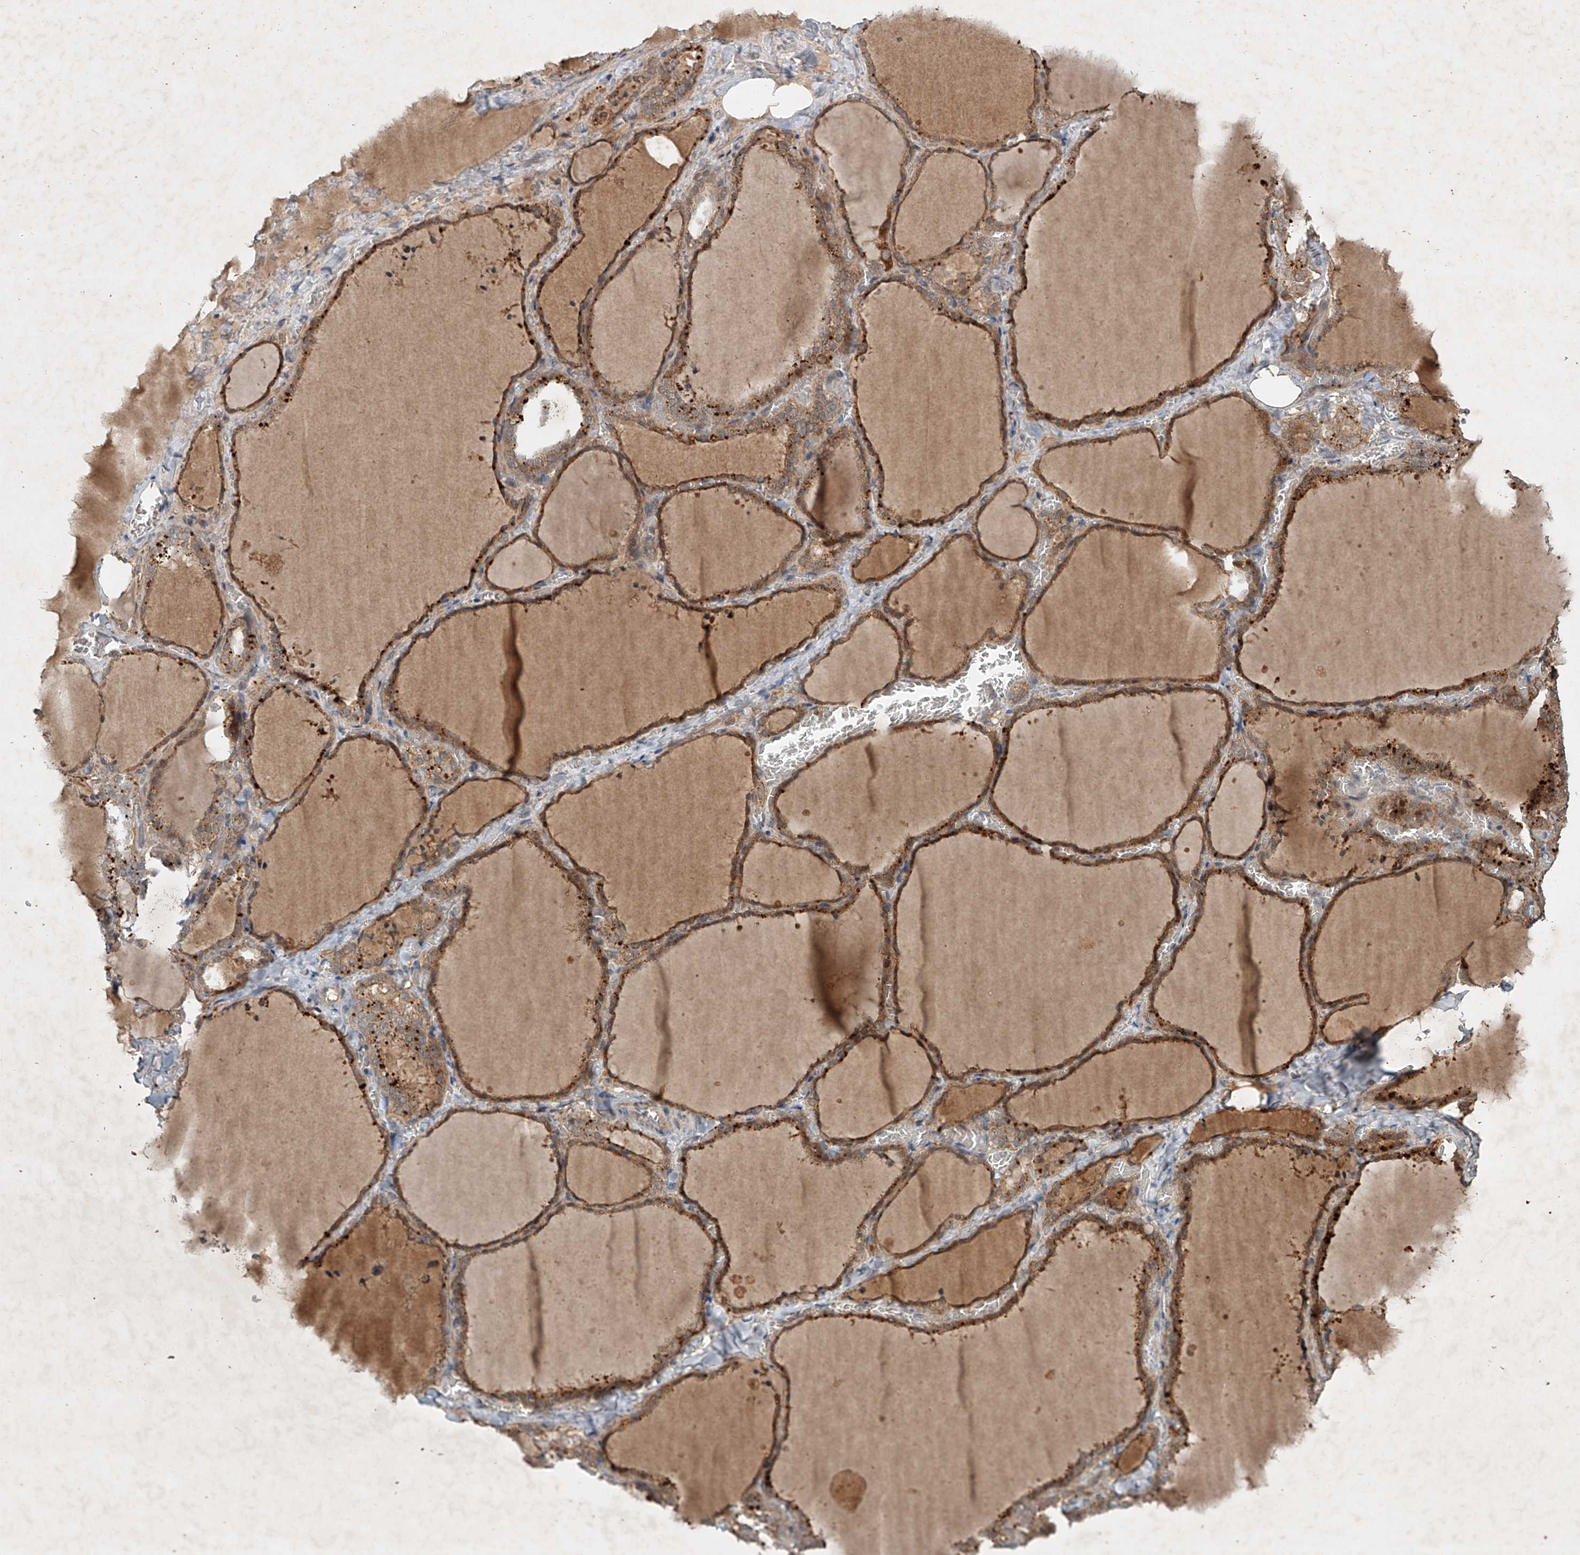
{"staining": {"intensity": "moderate", "quantity": ">75%", "location": "cytoplasmic/membranous"}, "tissue": "thyroid gland", "cell_type": "Glandular cells", "image_type": "normal", "snomed": [{"axis": "morphology", "description": "Normal tissue, NOS"}, {"axis": "topography", "description": "Thyroid gland"}], "caption": "Immunohistochemistry (IHC) image of normal thyroid gland stained for a protein (brown), which reveals medium levels of moderate cytoplasmic/membranous positivity in approximately >75% of glandular cells.", "gene": "IER5", "patient": {"sex": "female", "age": 22}}